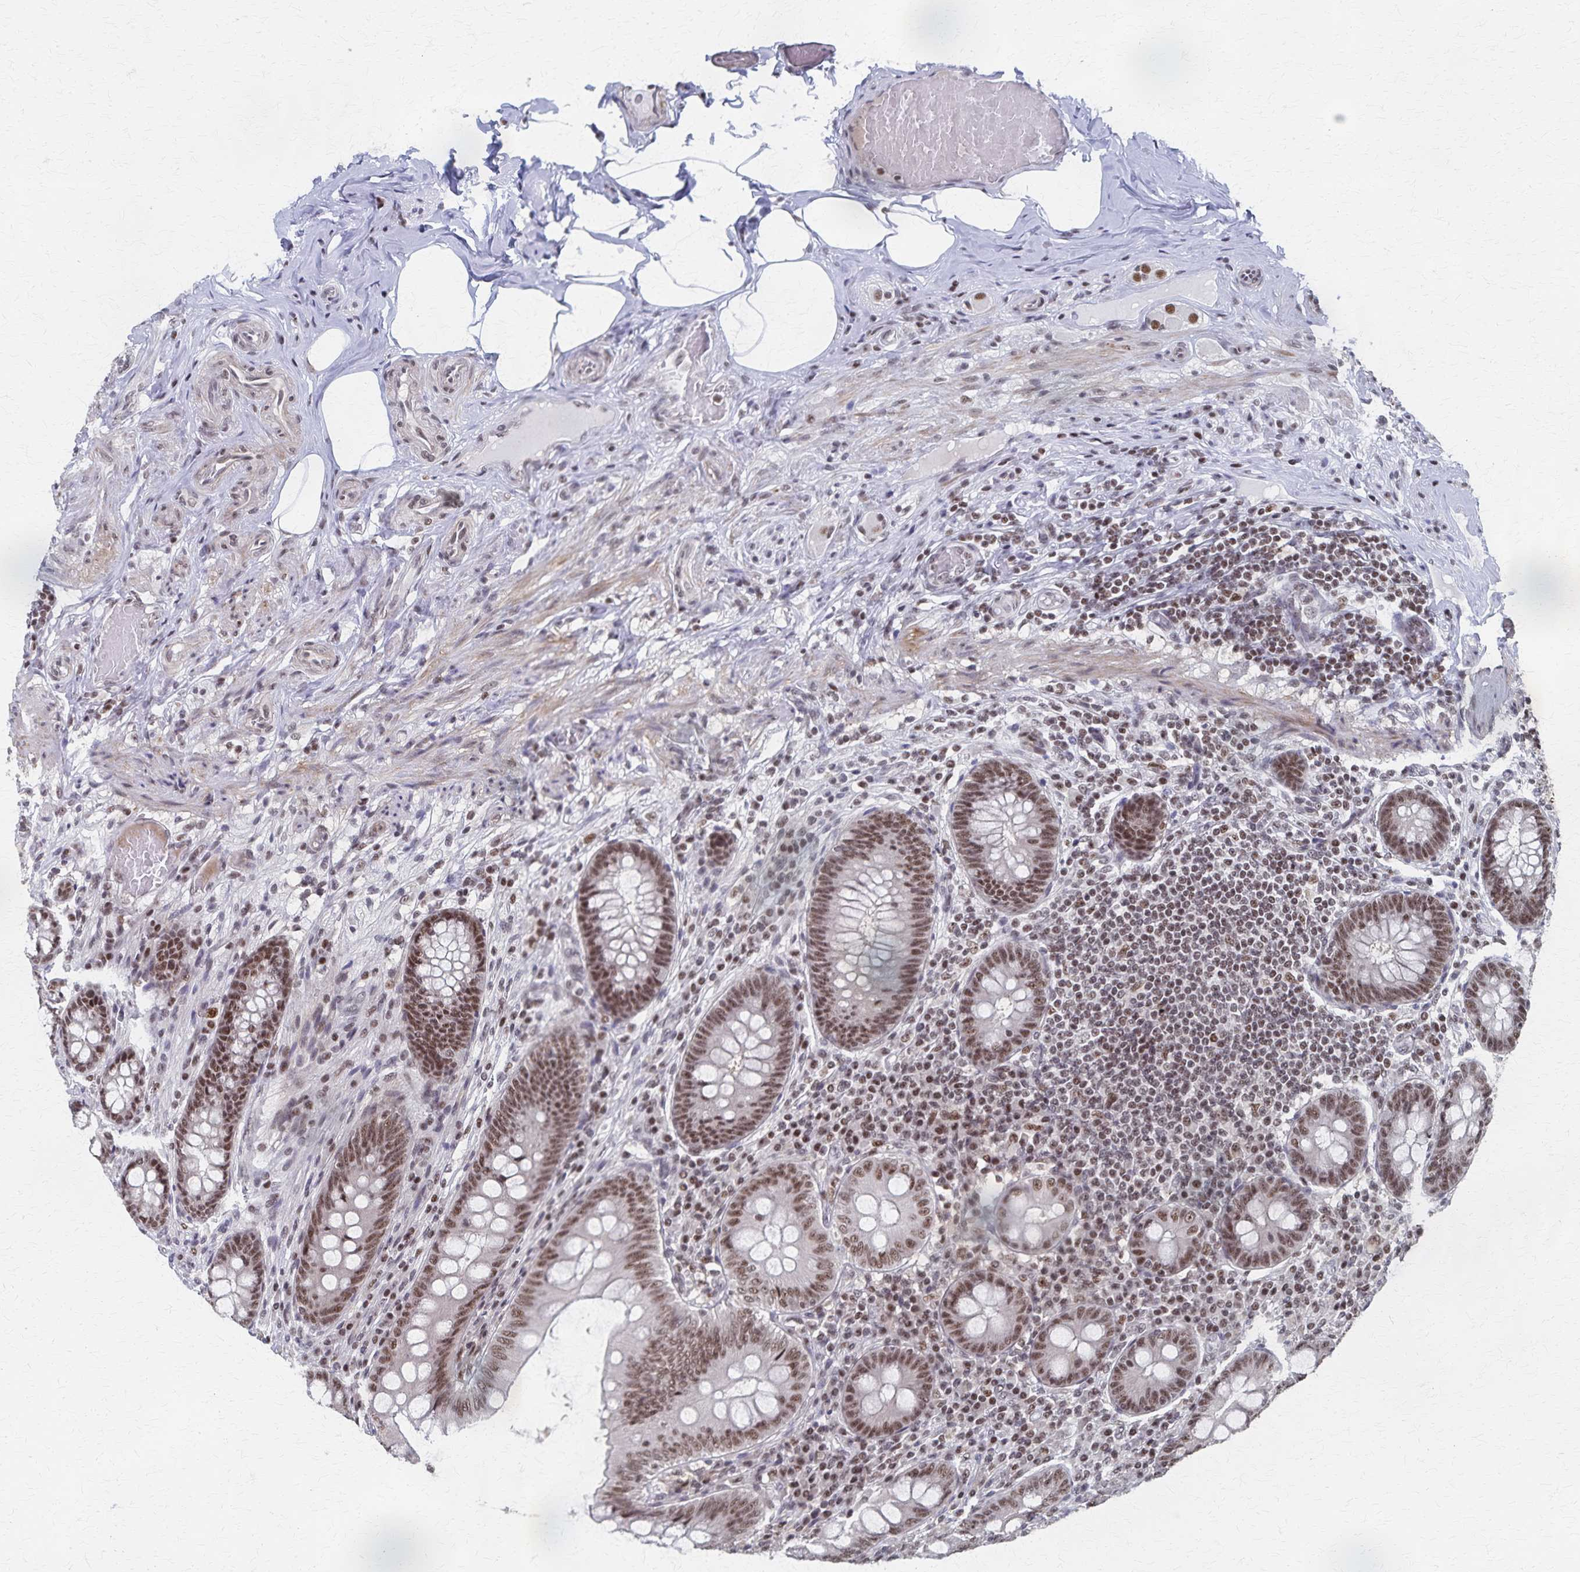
{"staining": {"intensity": "moderate", "quantity": "25%-75%", "location": "nuclear"}, "tissue": "appendix", "cell_type": "Glandular cells", "image_type": "normal", "snomed": [{"axis": "morphology", "description": "Normal tissue, NOS"}, {"axis": "topography", "description": "Appendix"}], "caption": "A medium amount of moderate nuclear expression is present in approximately 25%-75% of glandular cells in benign appendix. (DAB IHC with brightfield microscopy, high magnification).", "gene": "GTF2B", "patient": {"sex": "male", "age": 71}}